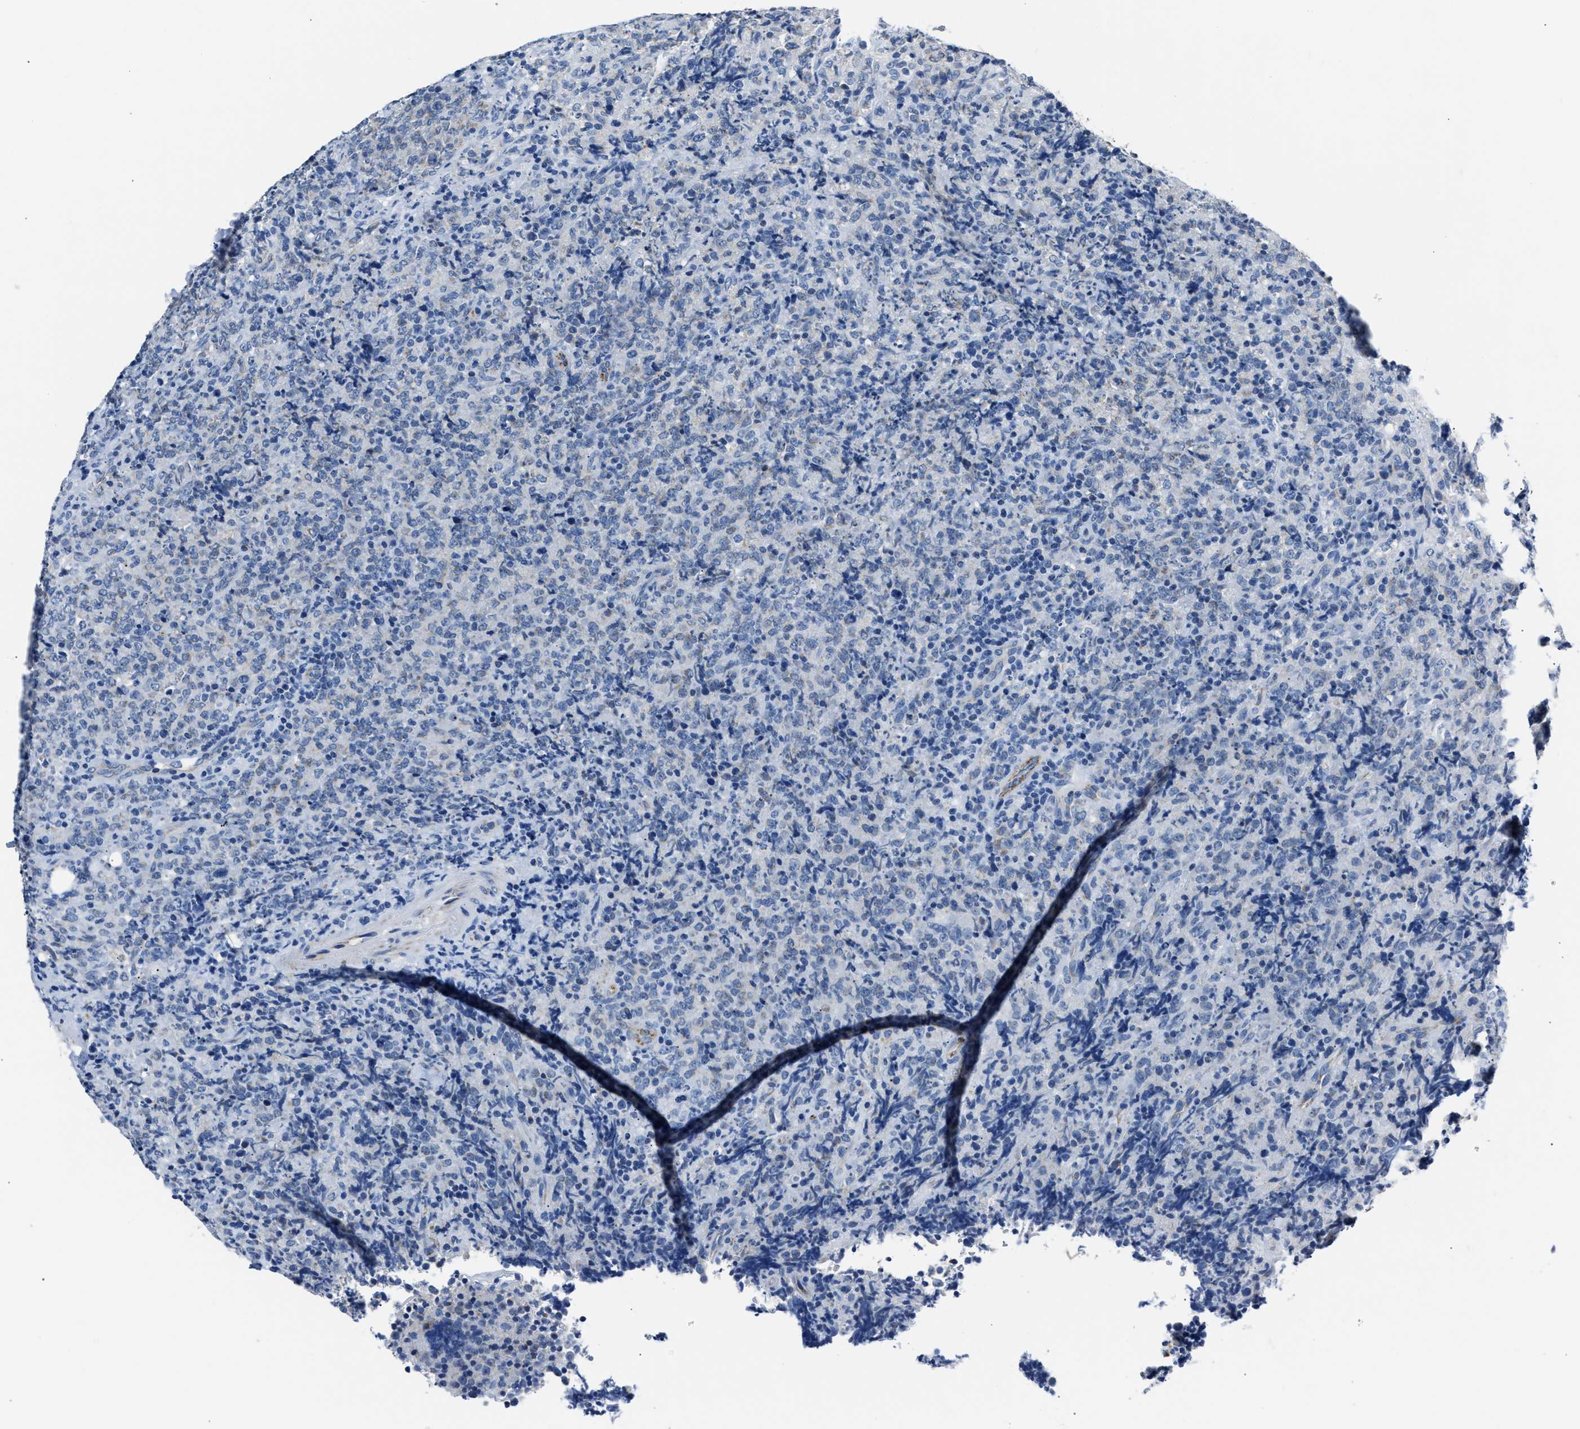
{"staining": {"intensity": "negative", "quantity": "none", "location": "none"}, "tissue": "lymphoma", "cell_type": "Tumor cells", "image_type": "cancer", "snomed": [{"axis": "morphology", "description": "Malignant lymphoma, non-Hodgkin's type, High grade"}, {"axis": "topography", "description": "Tonsil"}], "caption": "Immunohistochemistry photomicrograph of lymphoma stained for a protein (brown), which demonstrates no staining in tumor cells. (Stains: DAB IHC with hematoxylin counter stain, Microscopy: brightfield microscopy at high magnification).", "gene": "AMACR", "patient": {"sex": "female", "age": 36}}